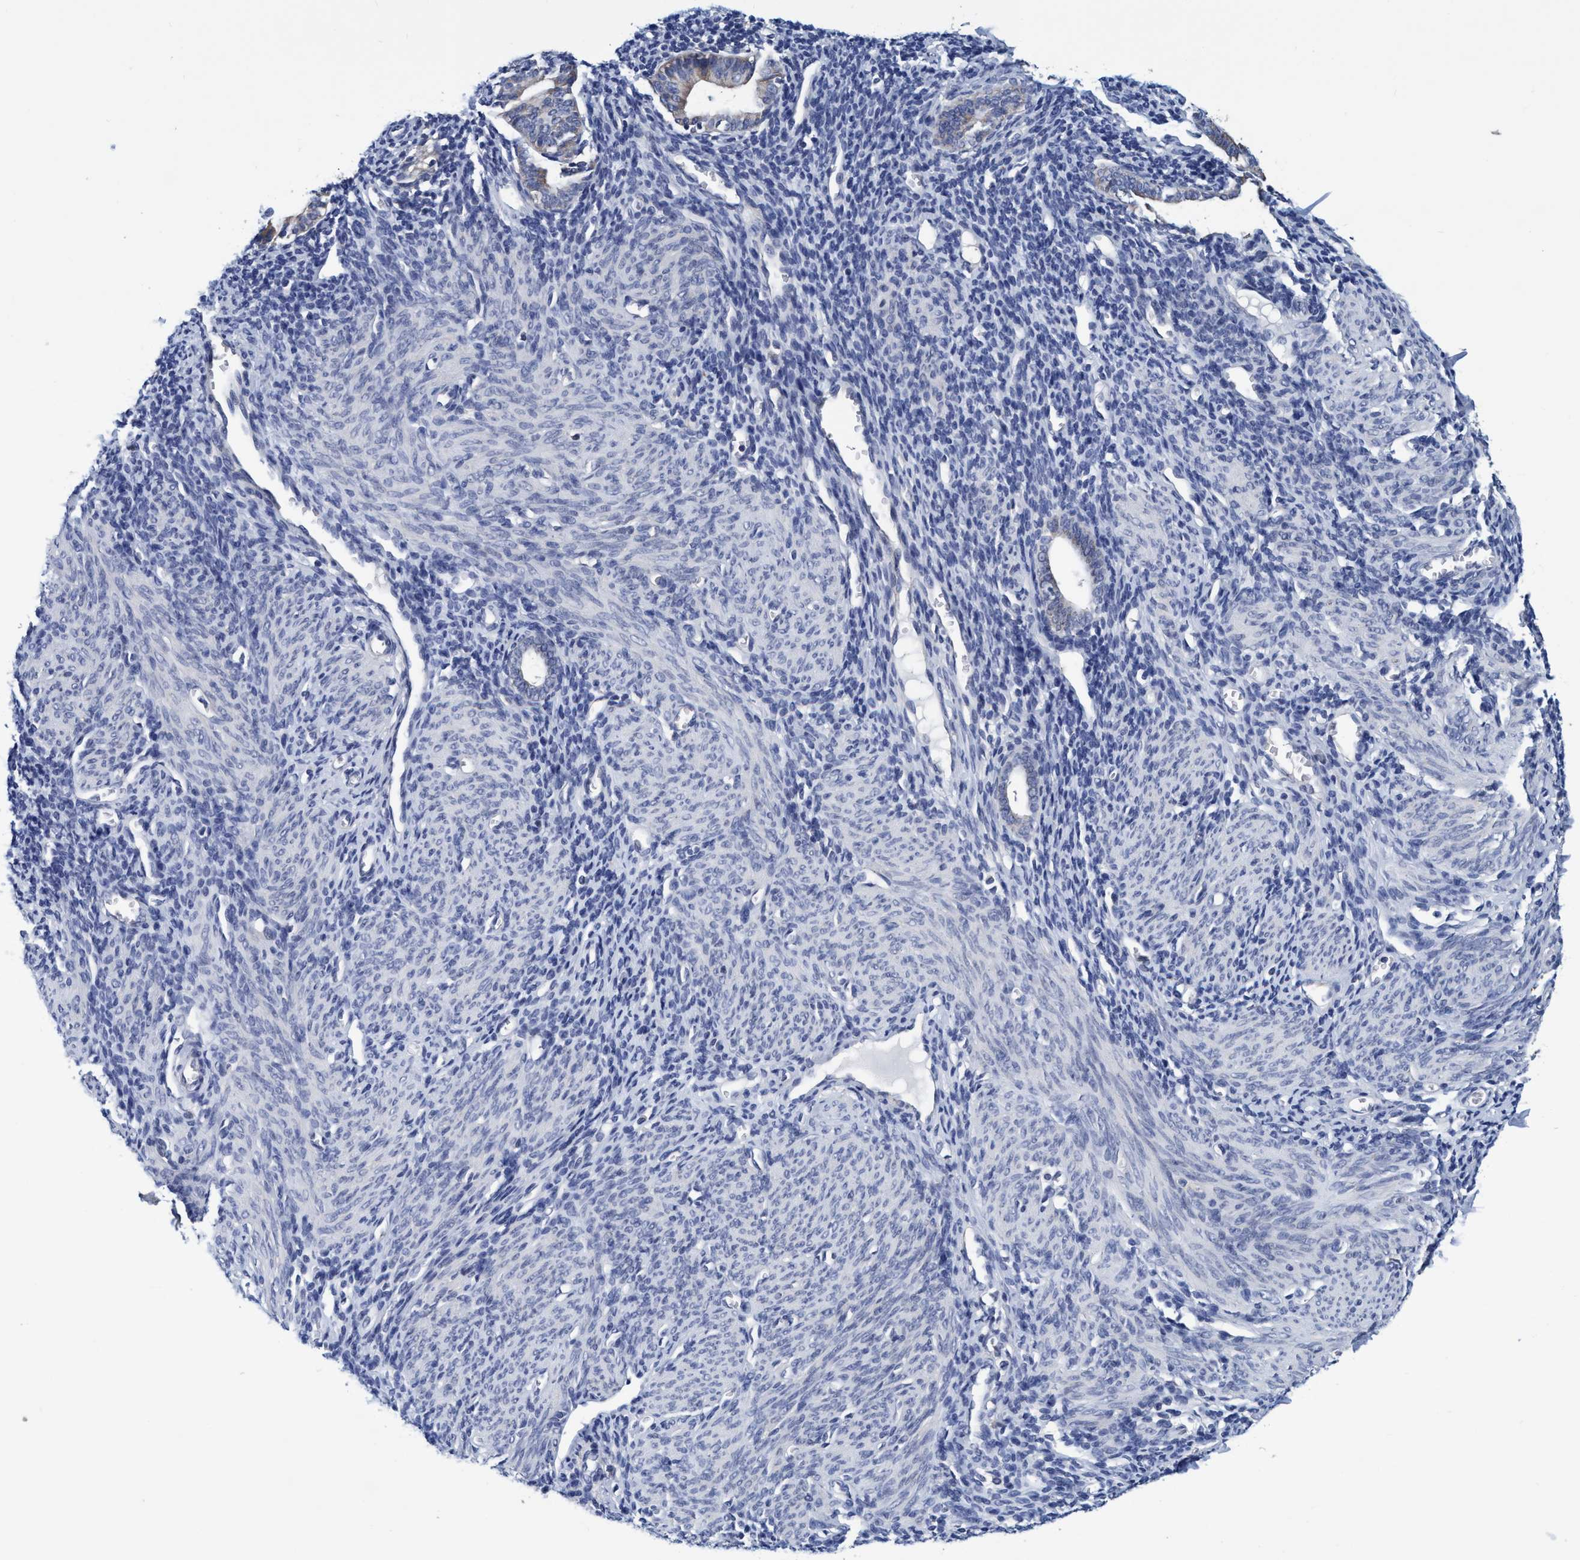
{"staining": {"intensity": "negative", "quantity": "none", "location": "none"}, "tissue": "endometrium", "cell_type": "Cells in endometrial stroma", "image_type": "normal", "snomed": [{"axis": "morphology", "description": "Normal tissue, NOS"}, {"axis": "morphology", "description": "Adenocarcinoma, NOS"}, {"axis": "topography", "description": "Endometrium"}], "caption": "Immunohistochemistry (IHC) micrograph of unremarkable endometrium: endometrium stained with DAB (3,3'-diaminobenzidine) exhibits no significant protein expression in cells in endometrial stroma. (DAB (3,3'-diaminobenzidine) immunohistochemistry visualized using brightfield microscopy, high magnification).", "gene": "CALCOCO2", "patient": {"sex": "female", "age": 57}}